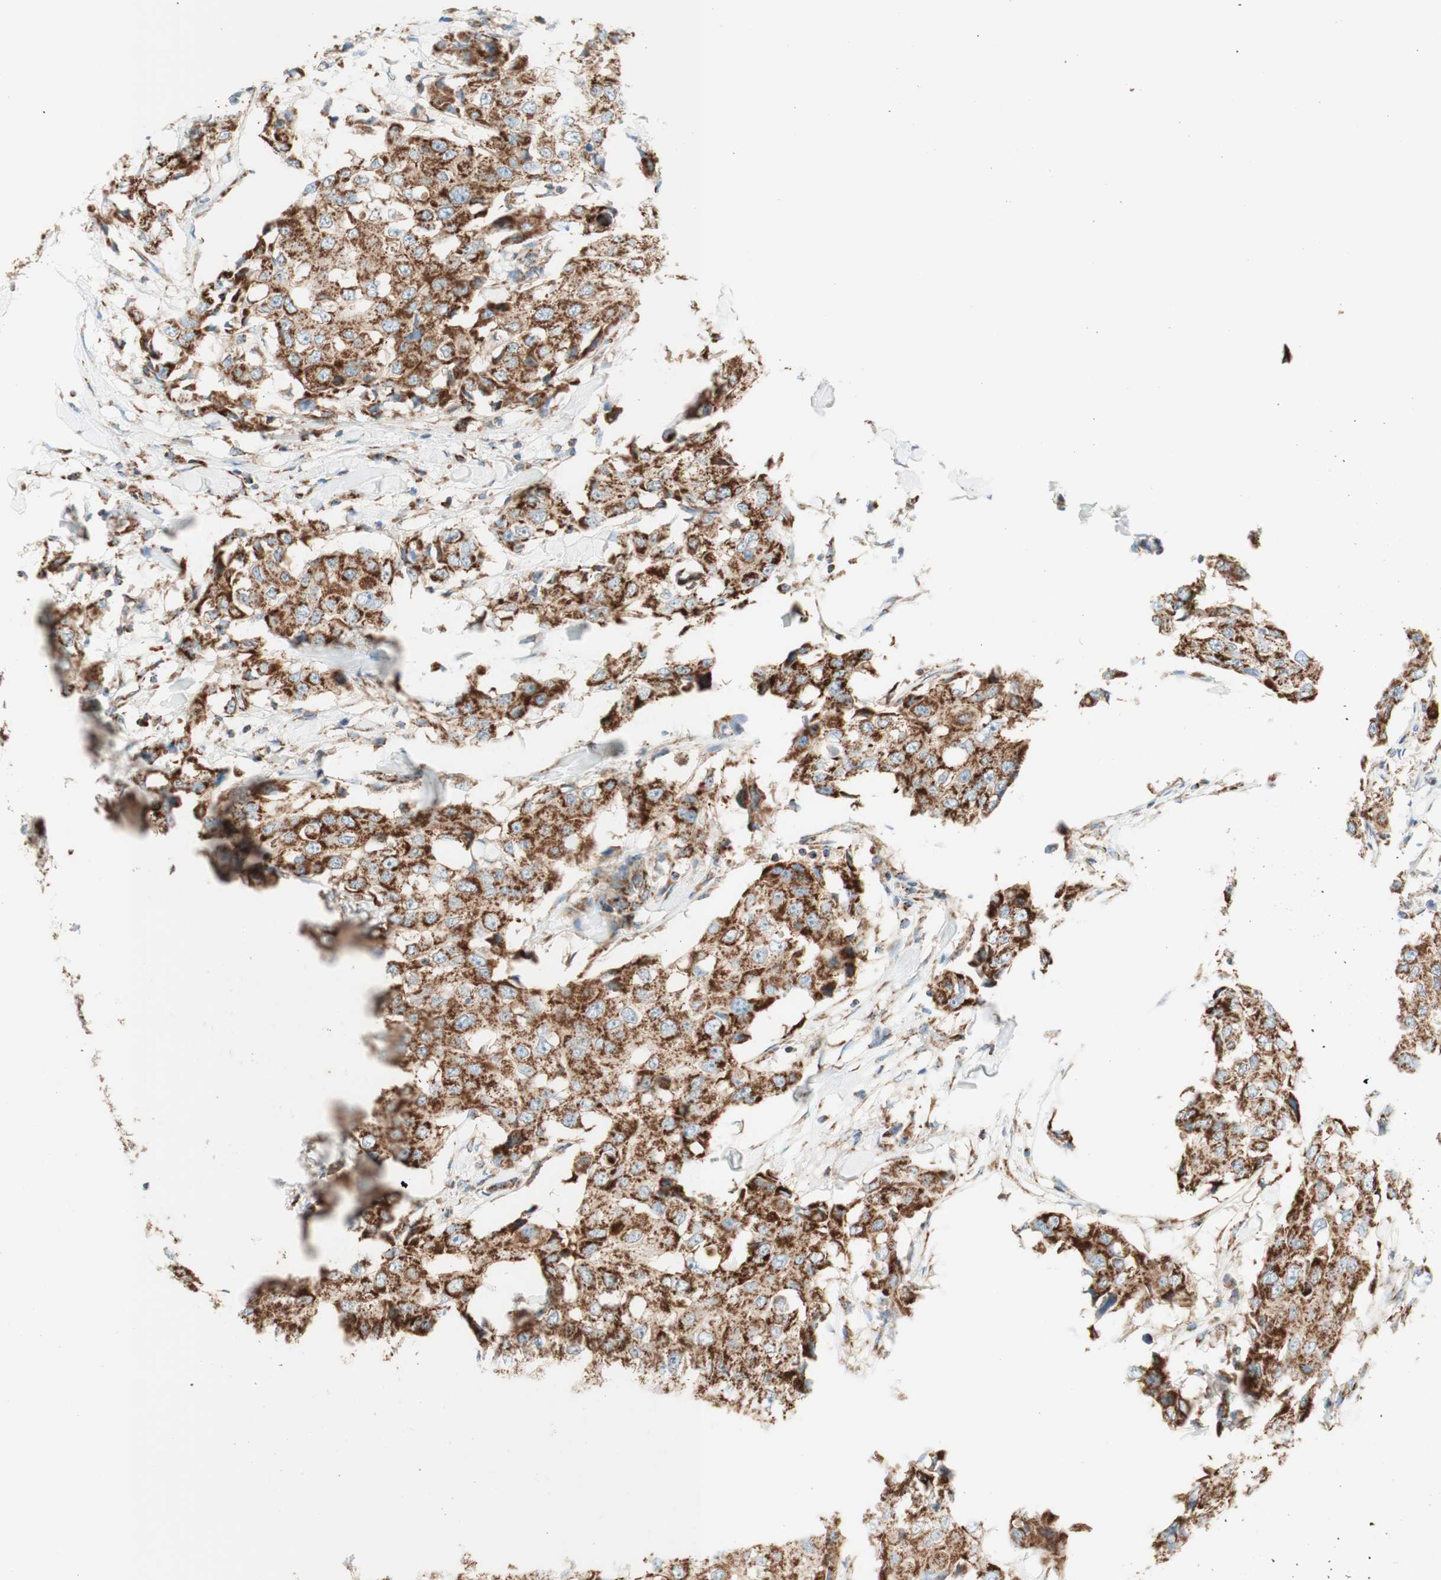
{"staining": {"intensity": "strong", "quantity": ">75%", "location": "cytoplasmic/membranous"}, "tissue": "breast cancer", "cell_type": "Tumor cells", "image_type": "cancer", "snomed": [{"axis": "morphology", "description": "Duct carcinoma"}, {"axis": "topography", "description": "Breast"}], "caption": "Immunohistochemistry of human breast cancer (invasive ductal carcinoma) demonstrates high levels of strong cytoplasmic/membranous positivity in about >75% of tumor cells.", "gene": "TOMM20", "patient": {"sex": "female", "age": 27}}